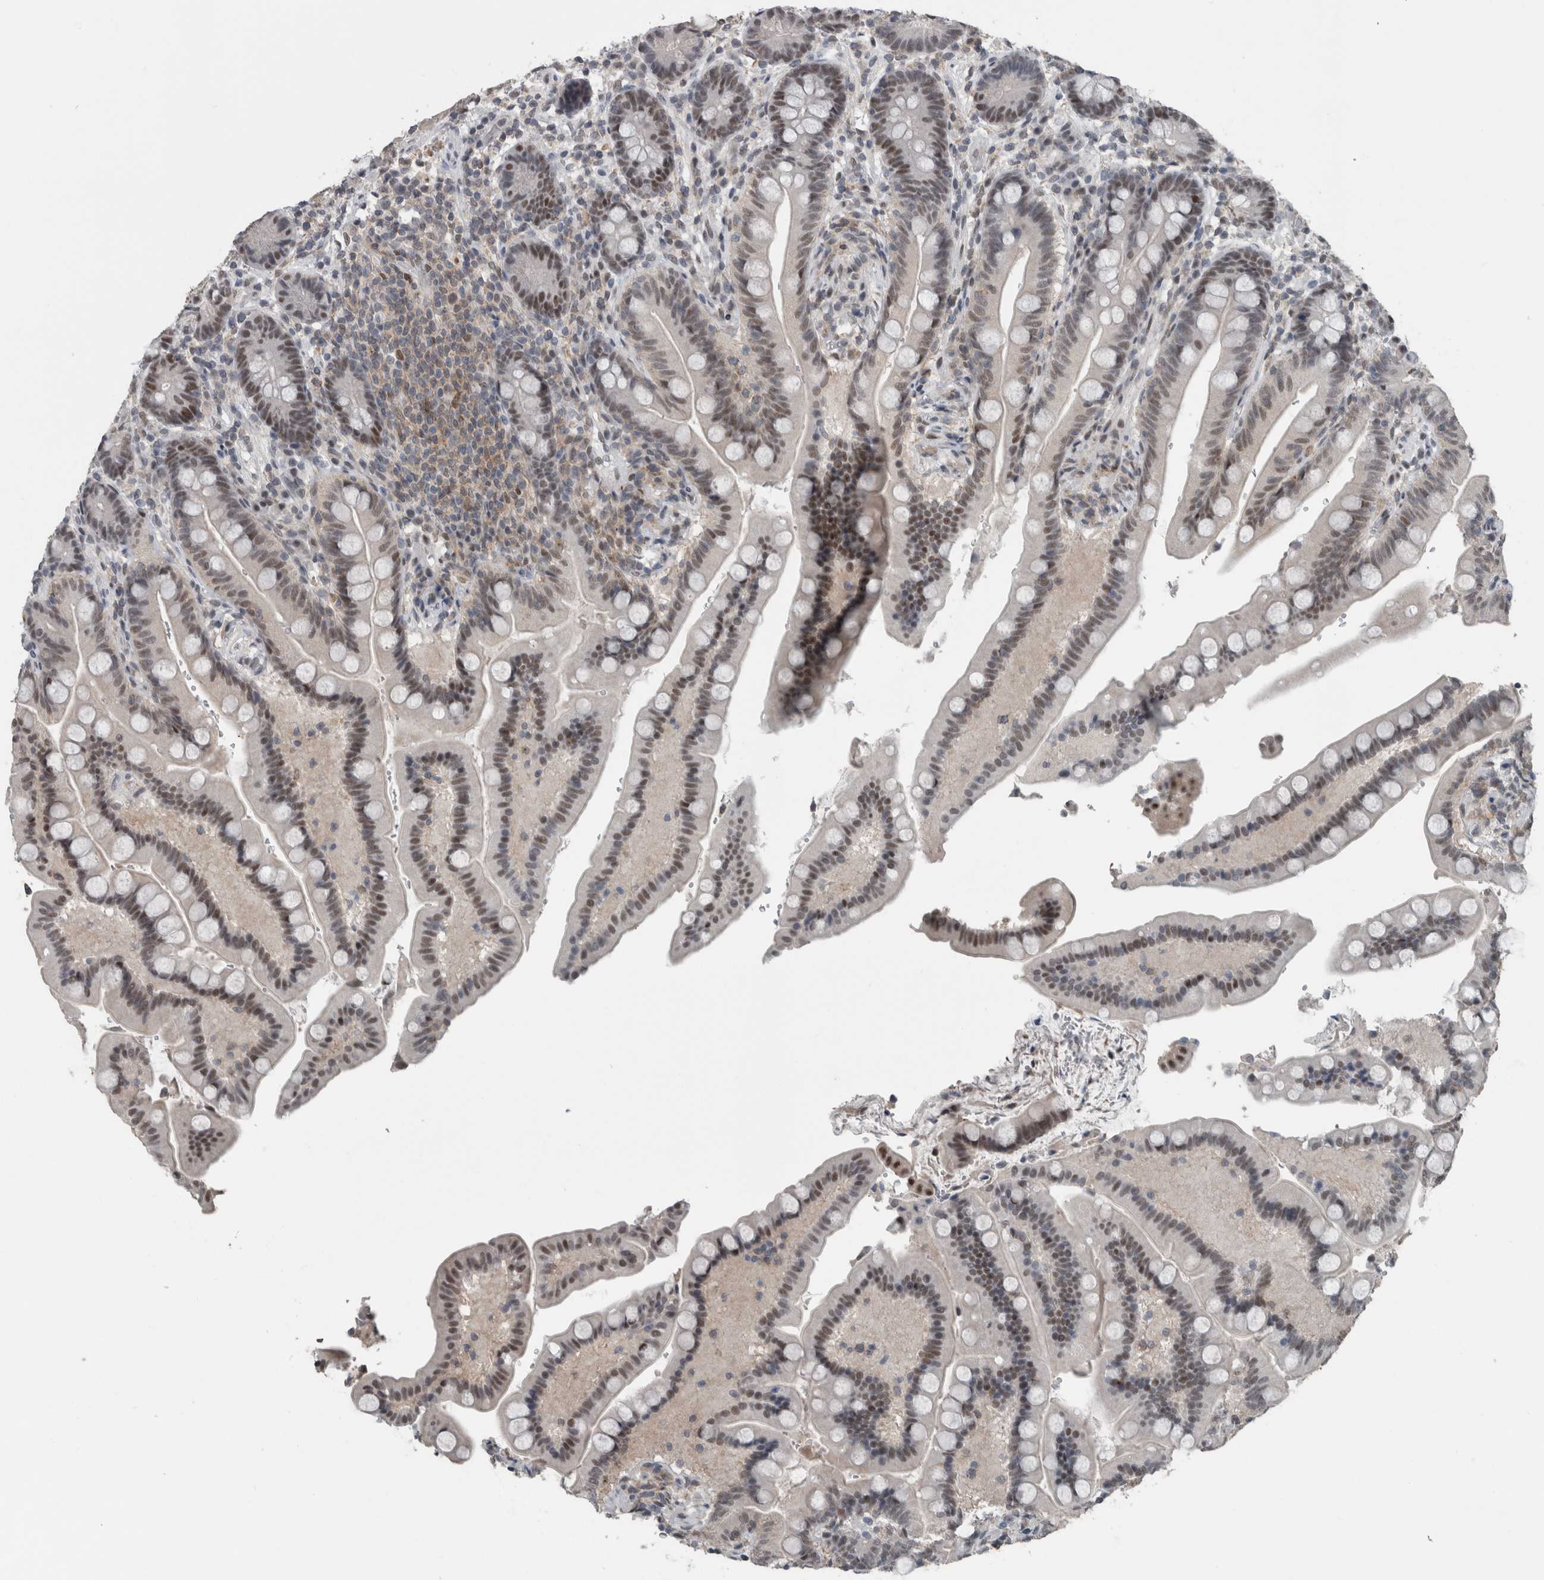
{"staining": {"intensity": "weak", "quantity": ">75%", "location": "nuclear"}, "tissue": "colon", "cell_type": "Endothelial cells", "image_type": "normal", "snomed": [{"axis": "morphology", "description": "Normal tissue, NOS"}, {"axis": "topography", "description": "Smooth muscle"}, {"axis": "topography", "description": "Colon"}], "caption": "IHC photomicrograph of unremarkable colon stained for a protein (brown), which exhibits low levels of weak nuclear expression in about >75% of endothelial cells.", "gene": "ZBTB21", "patient": {"sex": "male", "age": 73}}